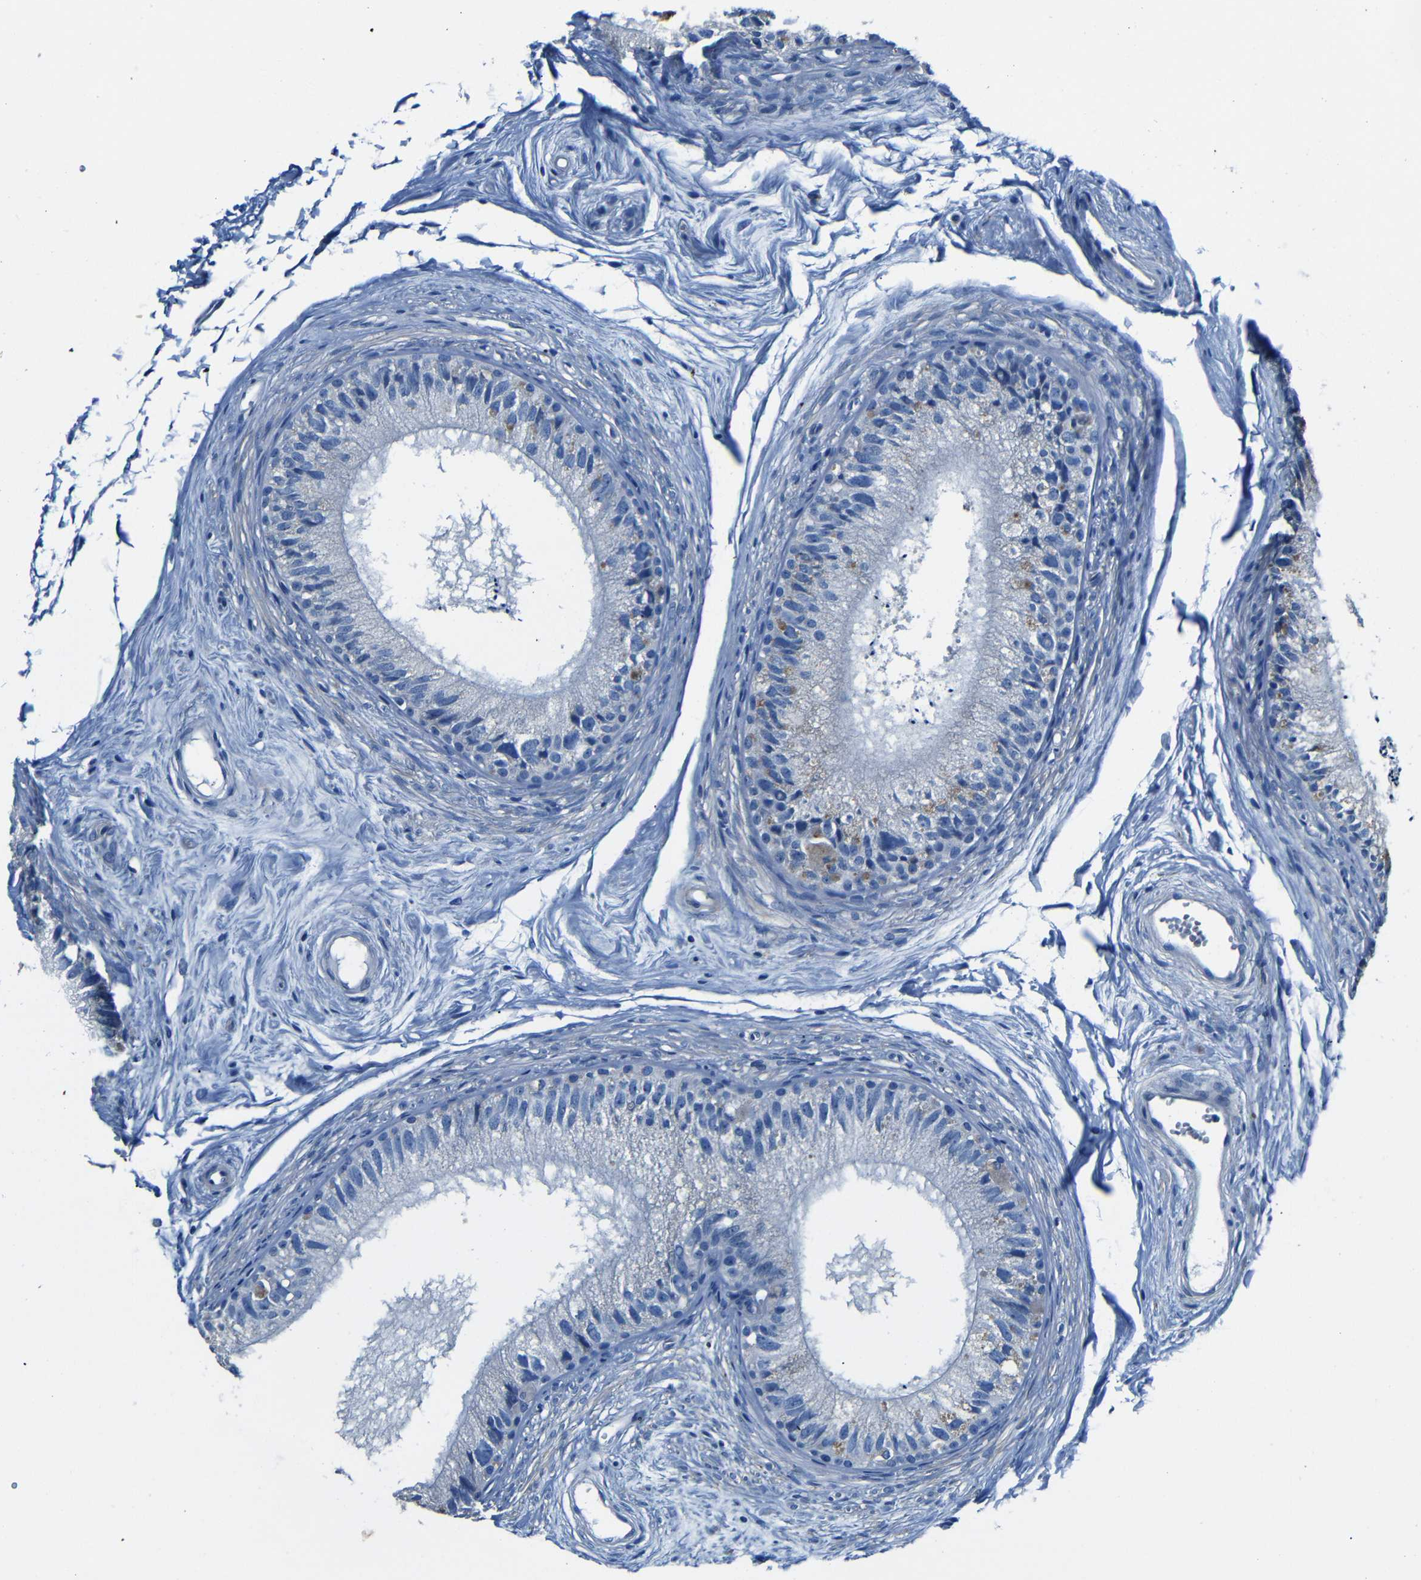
{"staining": {"intensity": "negative", "quantity": "none", "location": "none"}, "tissue": "epididymis", "cell_type": "Glandular cells", "image_type": "normal", "snomed": [{"axis": "morphology", "description": "Normal tissue, NOS"}, {"axis": "topography", "description": "Epididymis"}], "caption": "Glandular cells are negative for brown protein staining in normal epididymis. (DAB IHC, high magnification).", "gene": "TNFAIP1", "patient": {"sex": "male", "age": 56}}